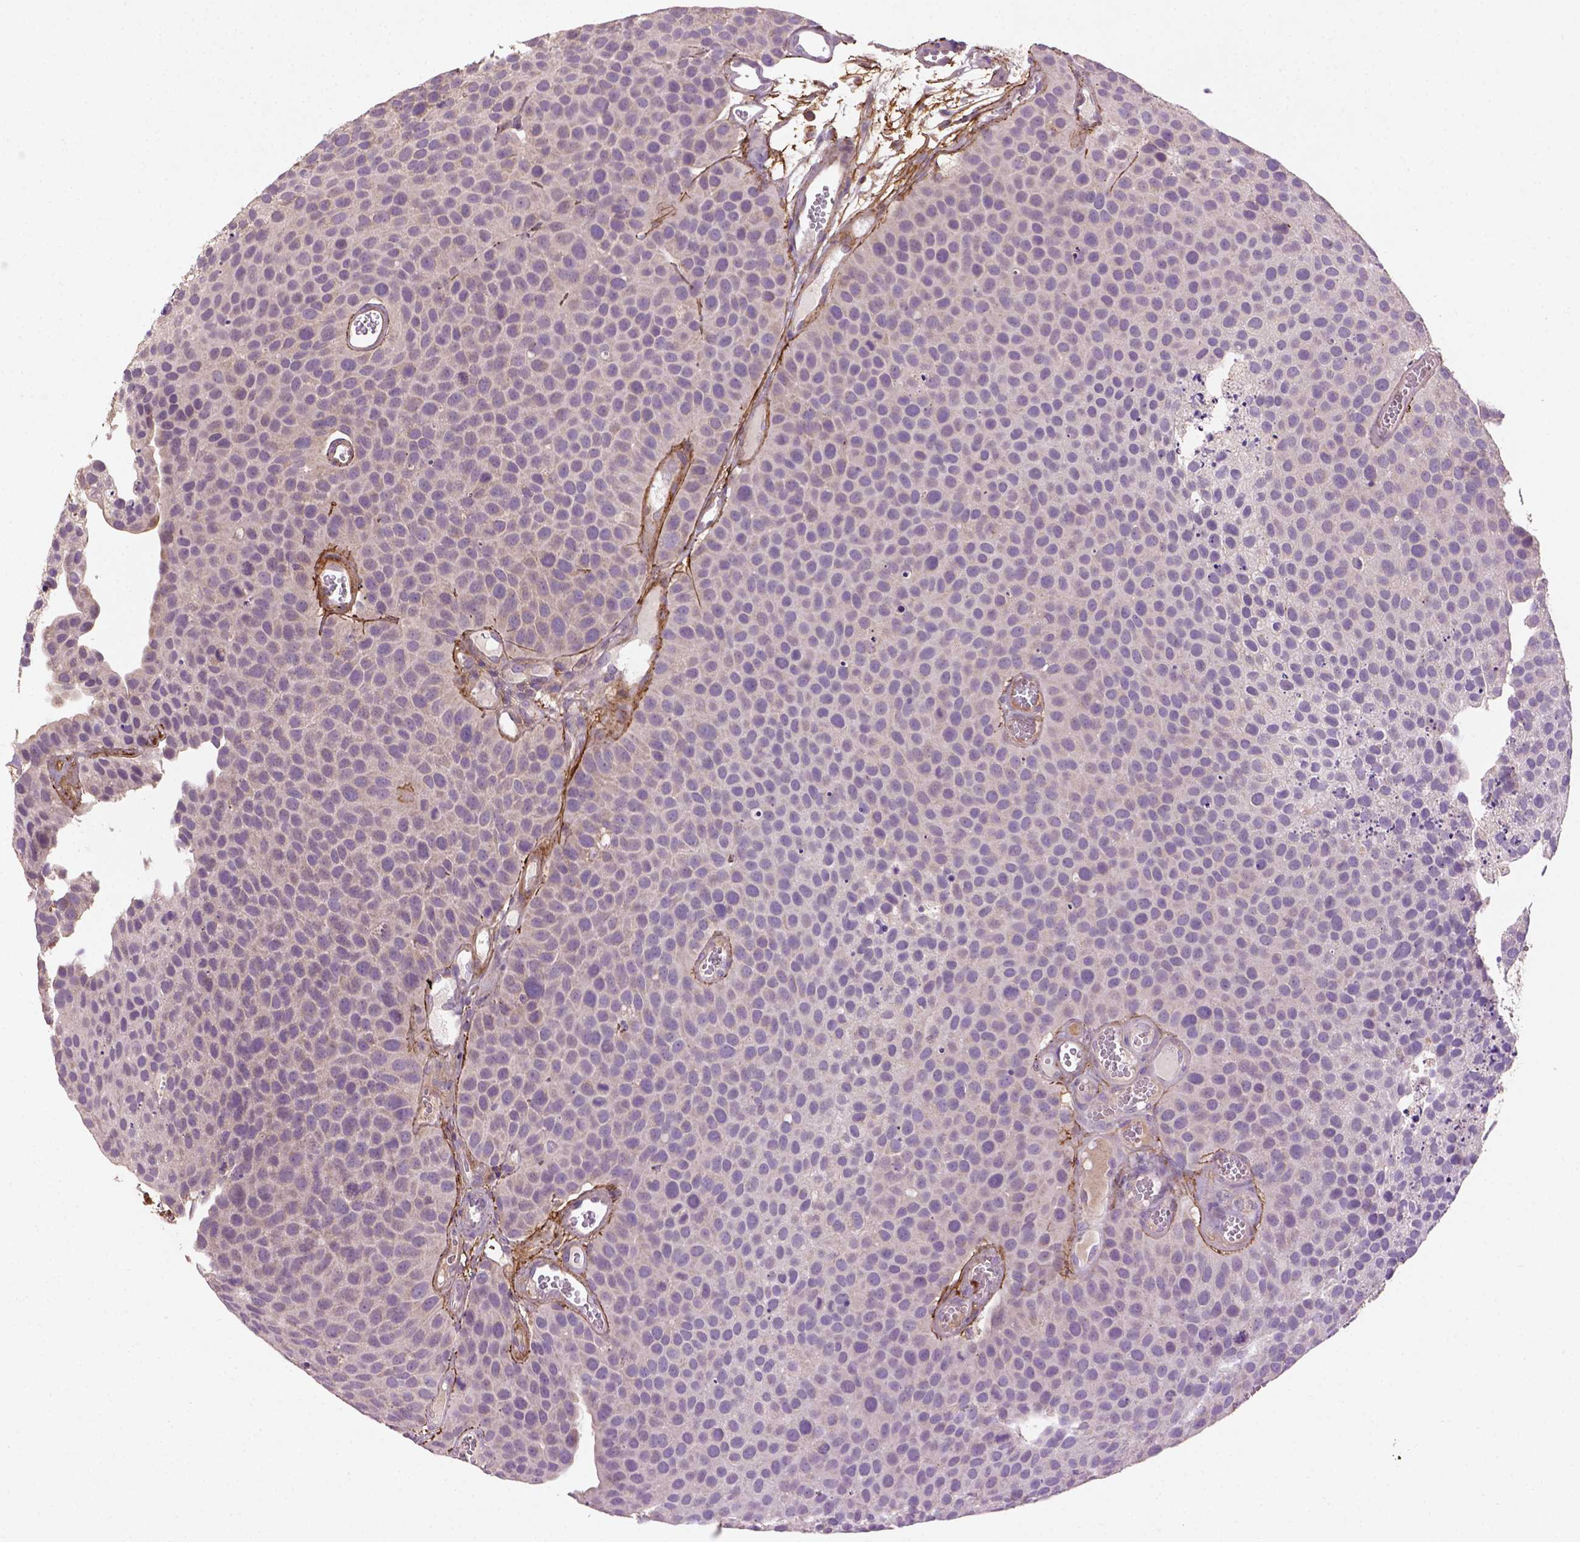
{"staining": {"intensity": "negative", "quantity": "none", "location": "none"}, "tissue": "urothelial cancer", "cell_type": "Tumor cells", "image_type": "cancer", "snomed": [{"axis": "morphology", "description": "Urothelial carcinoma, Low grade"}, {"axis": "topography", "description": "Urinary bladder"}], "caption": "This is a image of immunohistochemistry (IHC) staining of urothelial cancer, which shows no expression in tumor cells.", "gene": "LRRC3C", "patient": {"sex": "female", "age": 69}}